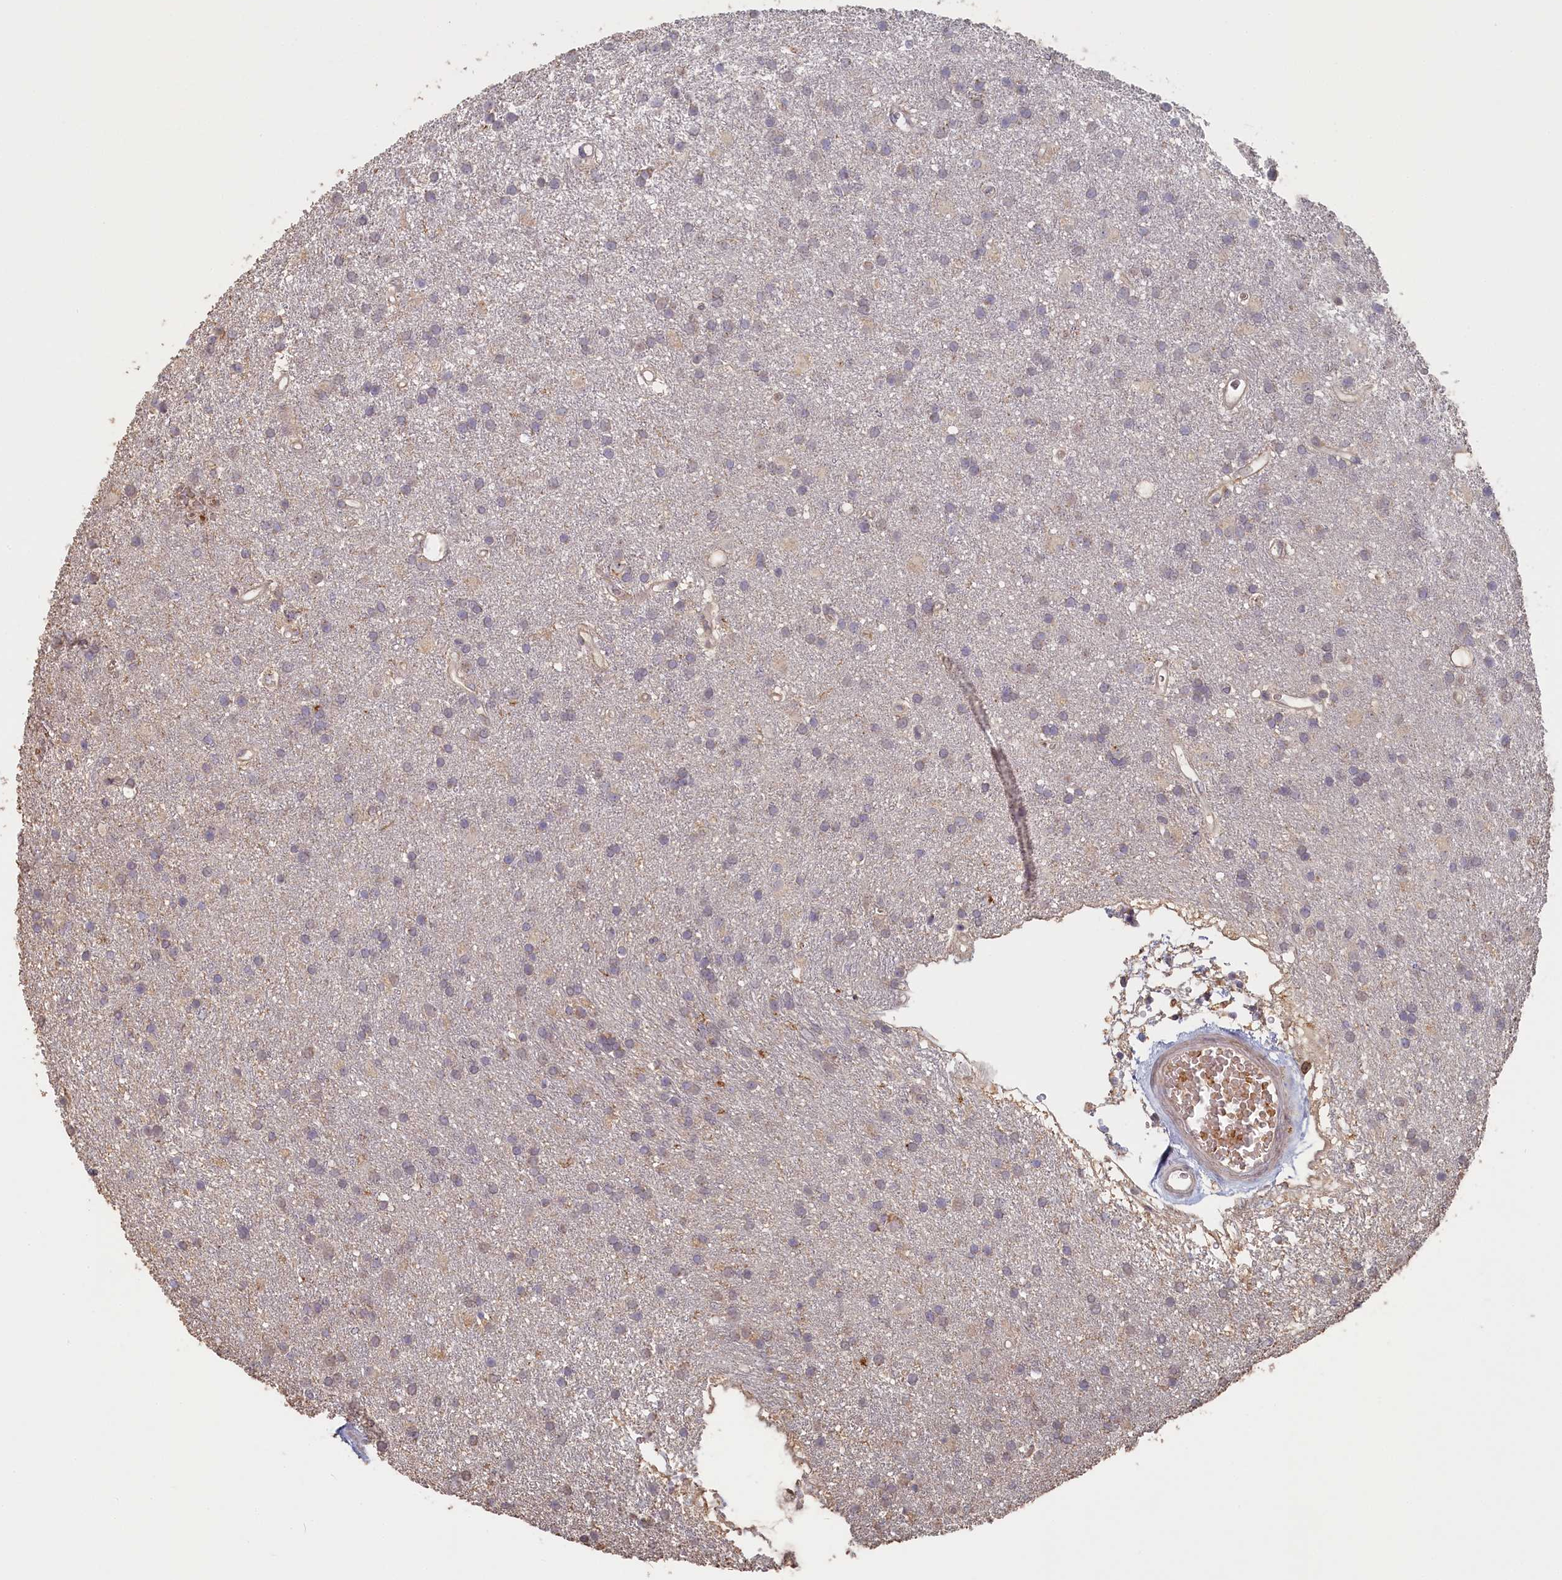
{"staining": {"intensity": "negative", "quantity": "none", "location": "none"}, "tissue": "glioma", "cell_type": "Tumor cells", "image_type": "cancer", "snomed": [{"axis": "morphology", "description": "Glioma, malignant, High grade"}, {"axis": "topography", "description": "Brain"}], "caption": "Immunohistochemical staining of glioma displays no significant expression in tumor cells.", "gene": "STX16", "patient": {"sex": "male", "age": 77}}